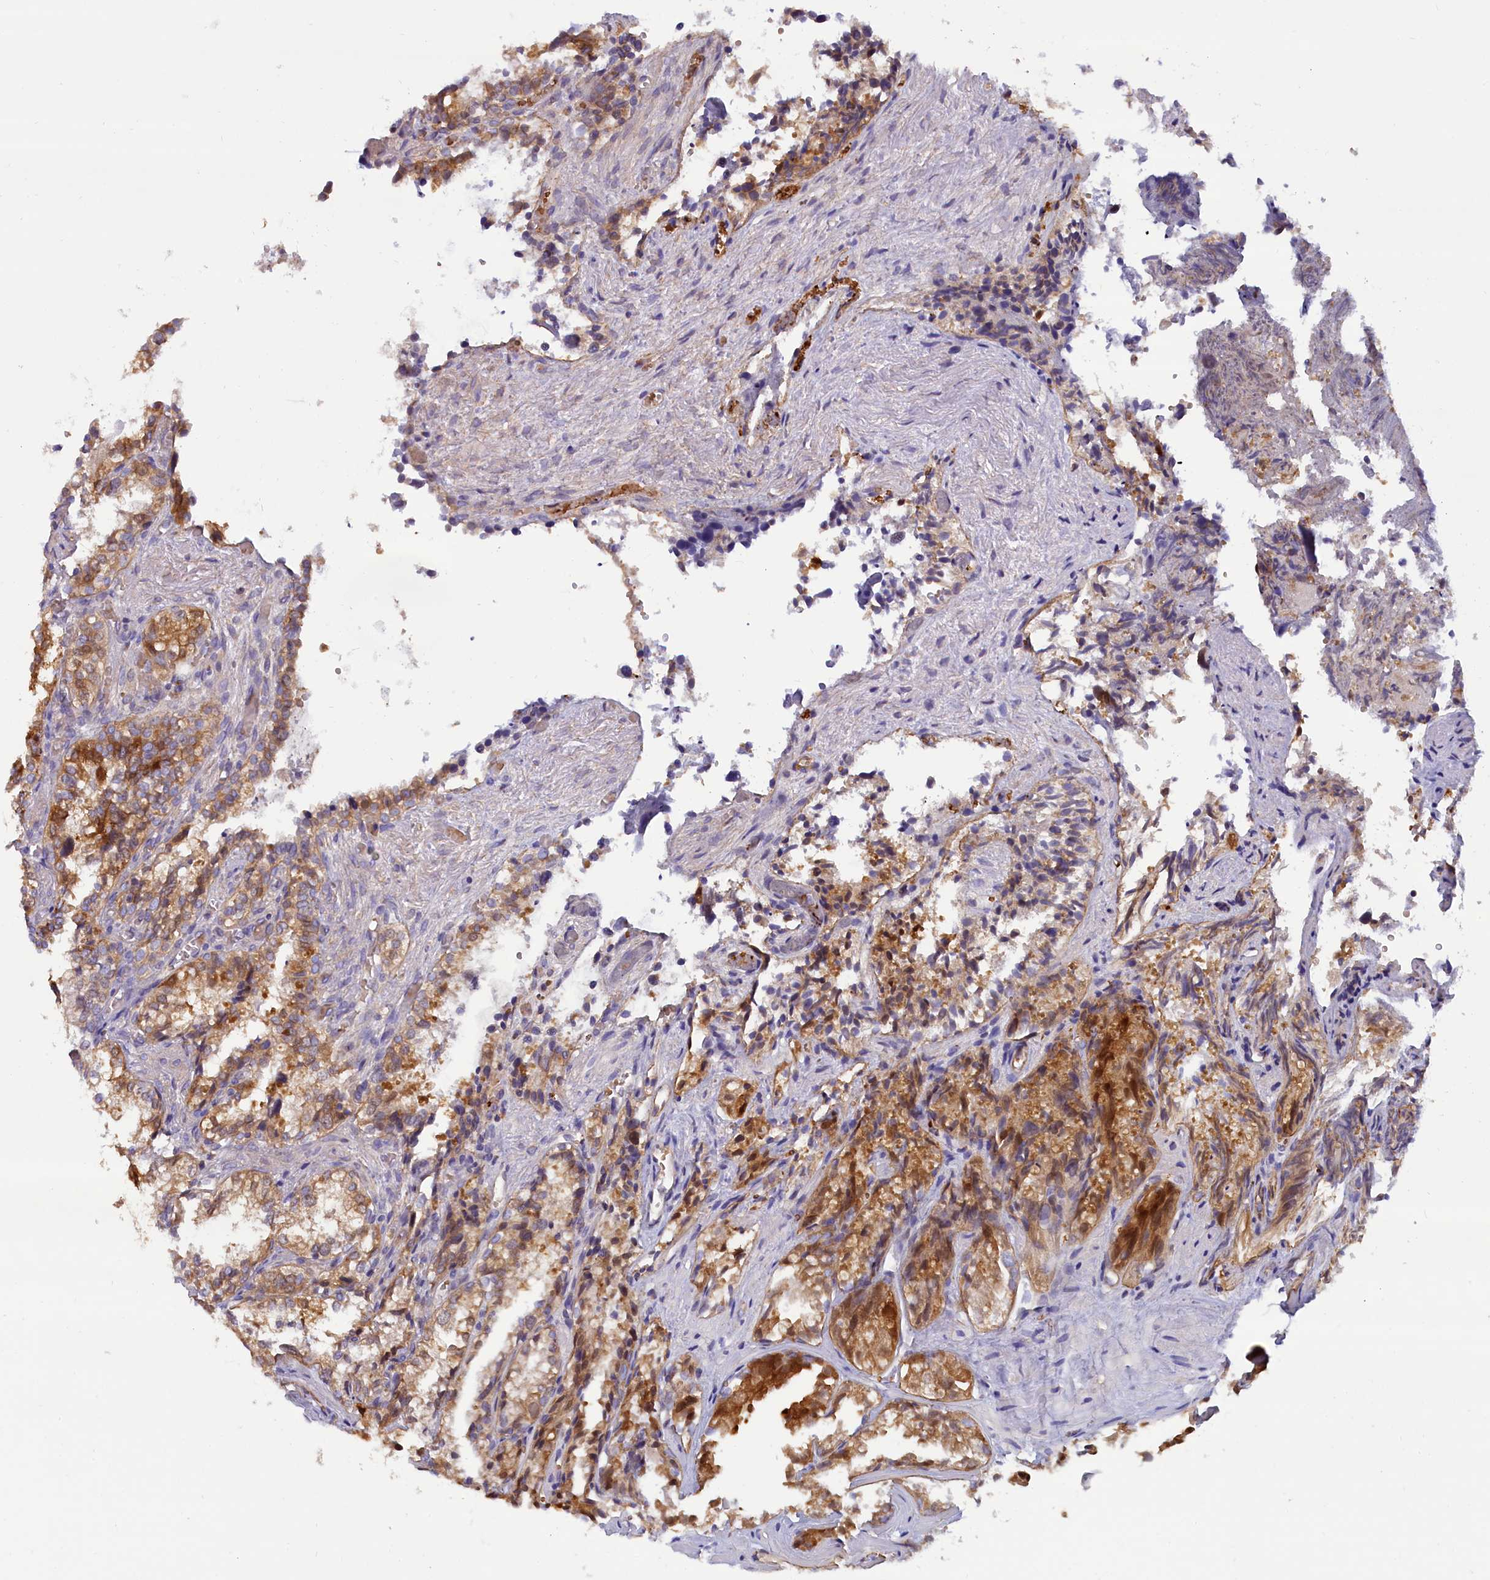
{"staining": {"intensity": "strong", "quantity": "25%-75%", "location": "cytoplasmic/membranous,nuclear"}, "tissue": "seminal vesicle", "cell_type": "Glandular cells", "image_type": "normal", "snomed": [{"axis": "morphology", "description": "Normal tissue, NOS"}, {"axis": "topography", "description": "Prostate"}, {"axis": "topography", "description": "Seminal veicle"}], "caption": "Immunohistochemistry (IHC) micrograph of unremarkable seminal vesicle: human seminal vesicle stained using immunohistochemistry shows high levels of strong protein expression localized specifically in the cytoplasmic/membranous,nuclear of glandular cells, appearing as a cytoplasmic/membranous,nuclear brown color.", "gene": "ABCC12", "patient": {"sex": "male", "age": 51}}